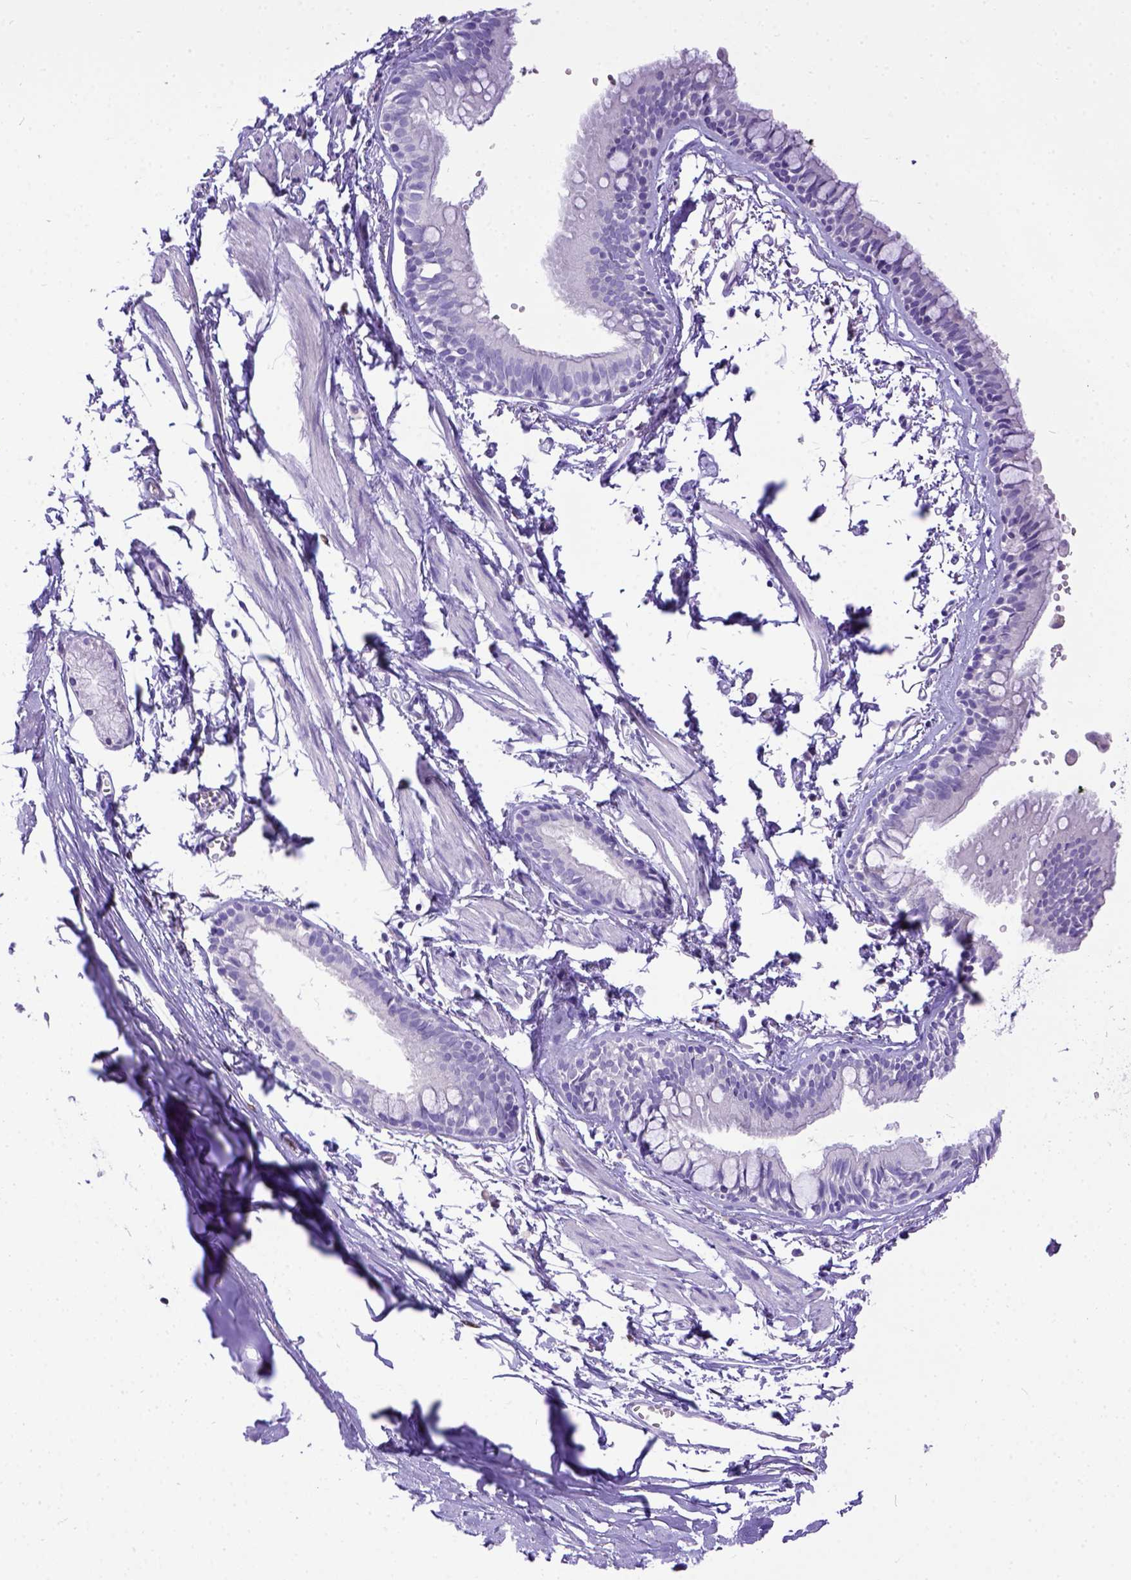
{"staining": {"intensity": "negative", "quantity": "none", "location": "none"}, "tissue": "bronchus", "cell_type": "Respiratory epithelial cells", "image_type": "normal", "snomed": [{"axis": "morphology", "description": "Normal tissue, NOS"}, {"axis": "topography", "description": "Cartilage tissue"}, {"axis": "topography", "description": "Bronchus"}], "caption": "Immunohistochemical staining of benign human bronchus displays no significant staining in respiratory epithelial cells. Nuclei are stained in blue.", "gene": "ESR1", "patient": {"sex": "female", "age": 59}}